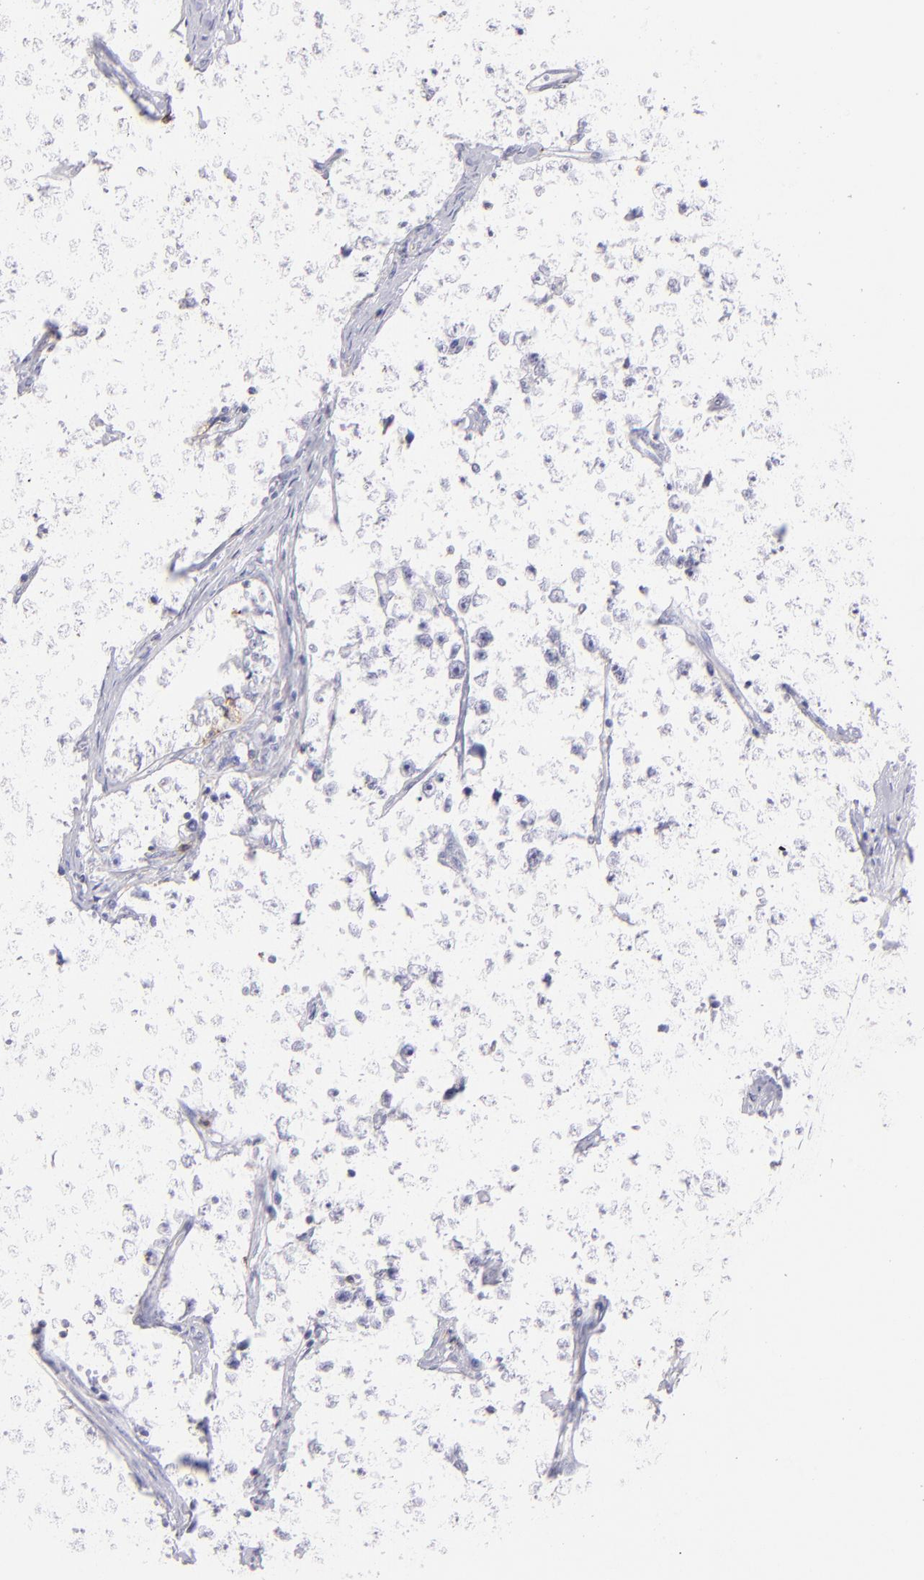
{"staining": {"intensity": "negative", "quantity": "none", "location": "none"}, "tissue": "testis cancer", "cell_type": "Tumor cells", "image_type": "cancer", "snomed": [{"axis": "morphology", "description": "Seminoma, NOS"}, {"axis": "morphology", "description": "Carcinoma, Embryonal, NOS"}, {"axis": "topography", "description": "Testis"}], "caption": "Immunohistochemical staining of human testis cancer (embryonal carcinoma) exhibits no significant positivity in tumor cells. (DAB (3,3'-diaminobenzidine) IHC visualized using brightfield microscopy, high magnification).", "gene": "CD69", "patient": {"sex": "male", "age": 30}}